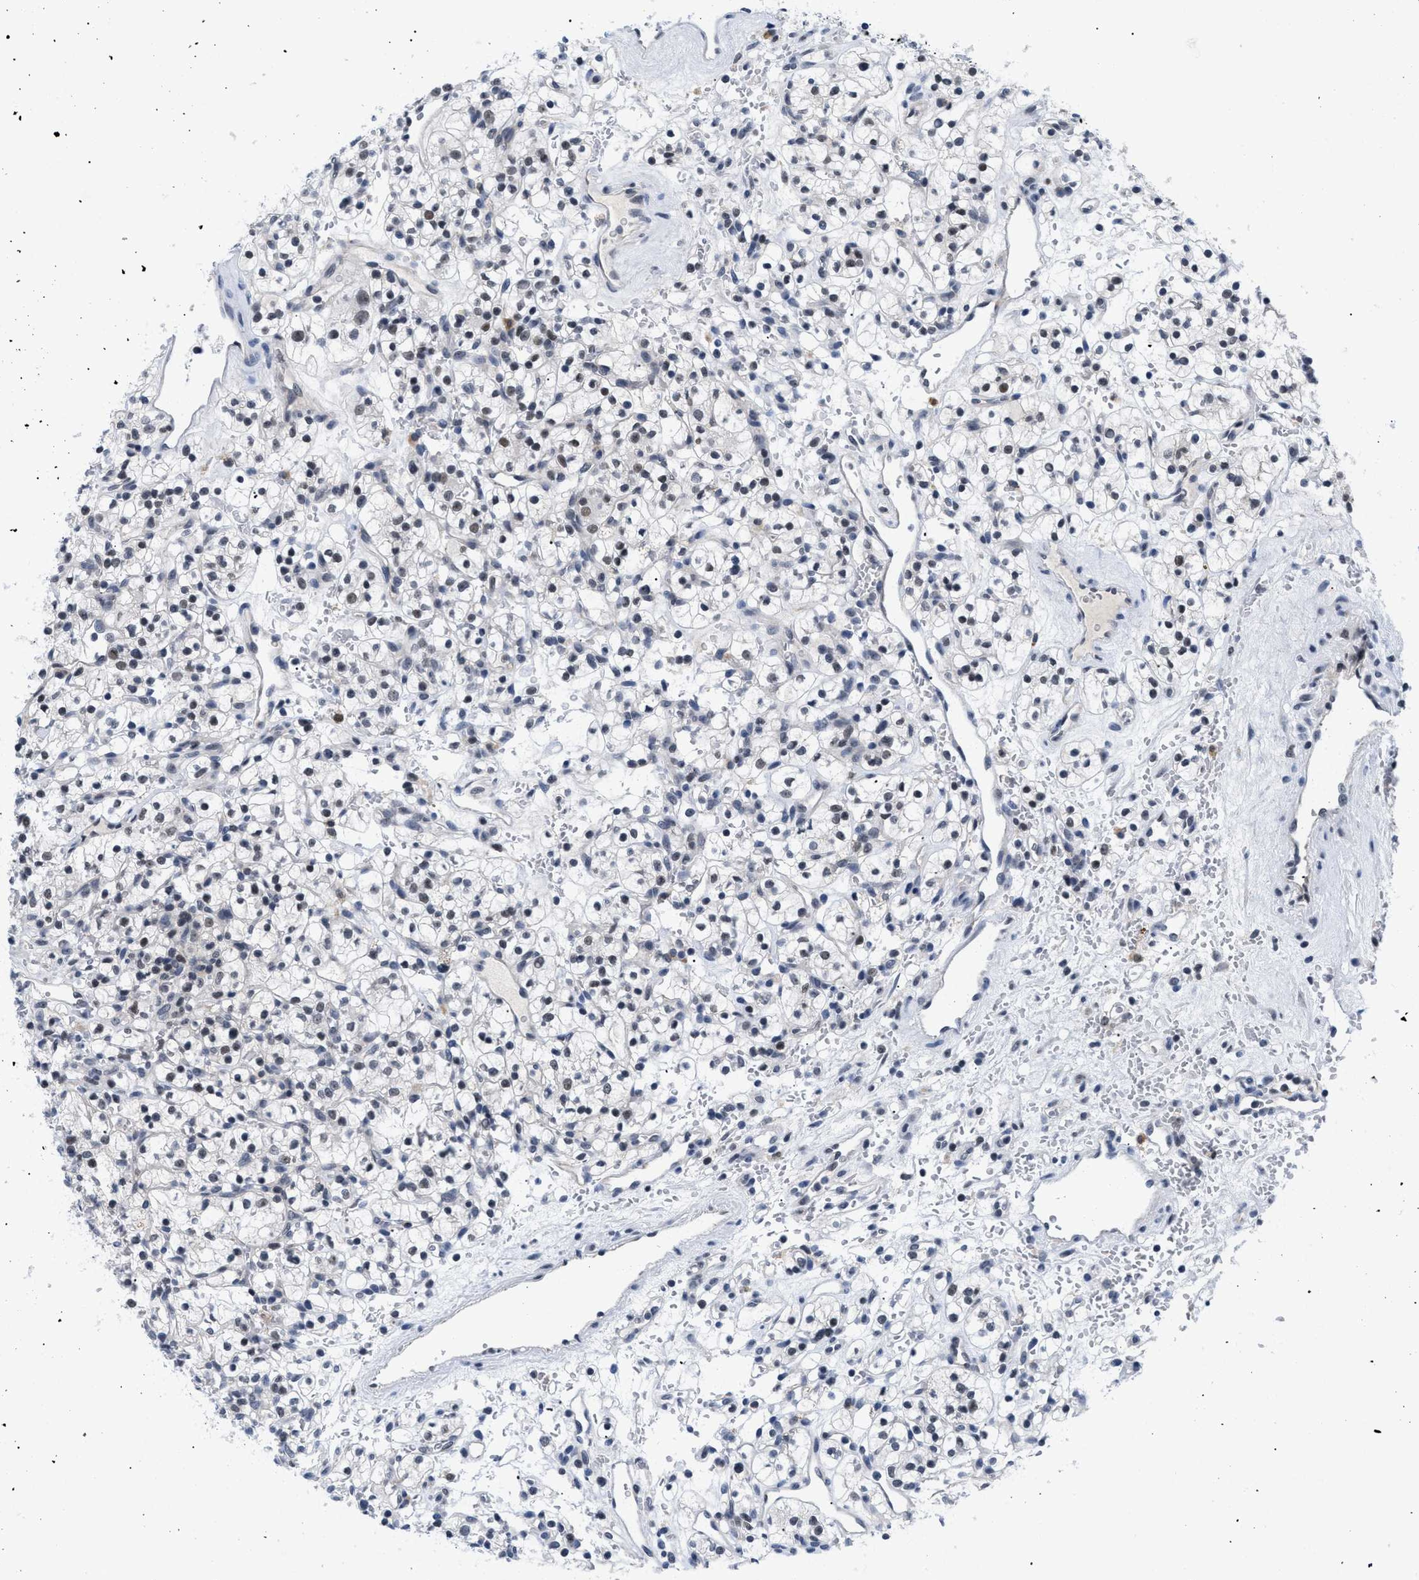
{"staining": {"intensity": "weak", "quantity": "<25%", "location": "nuclear"}, "tissue": "renal cancer", "cell_type": "Tumor cells", "image_type": "cancer", "snomed": [{"axis": "morphology", "description": "Adenocarcinoma, NOS"}, {"axis": "topography", "description": "Kidney"}], "caption": "Immunohistochemistry of adenocarcinoma (renal) reveals no positivity in tumor cells.", "gene": "PITHD1", "patient": {"sex": "female", "age": 57}}